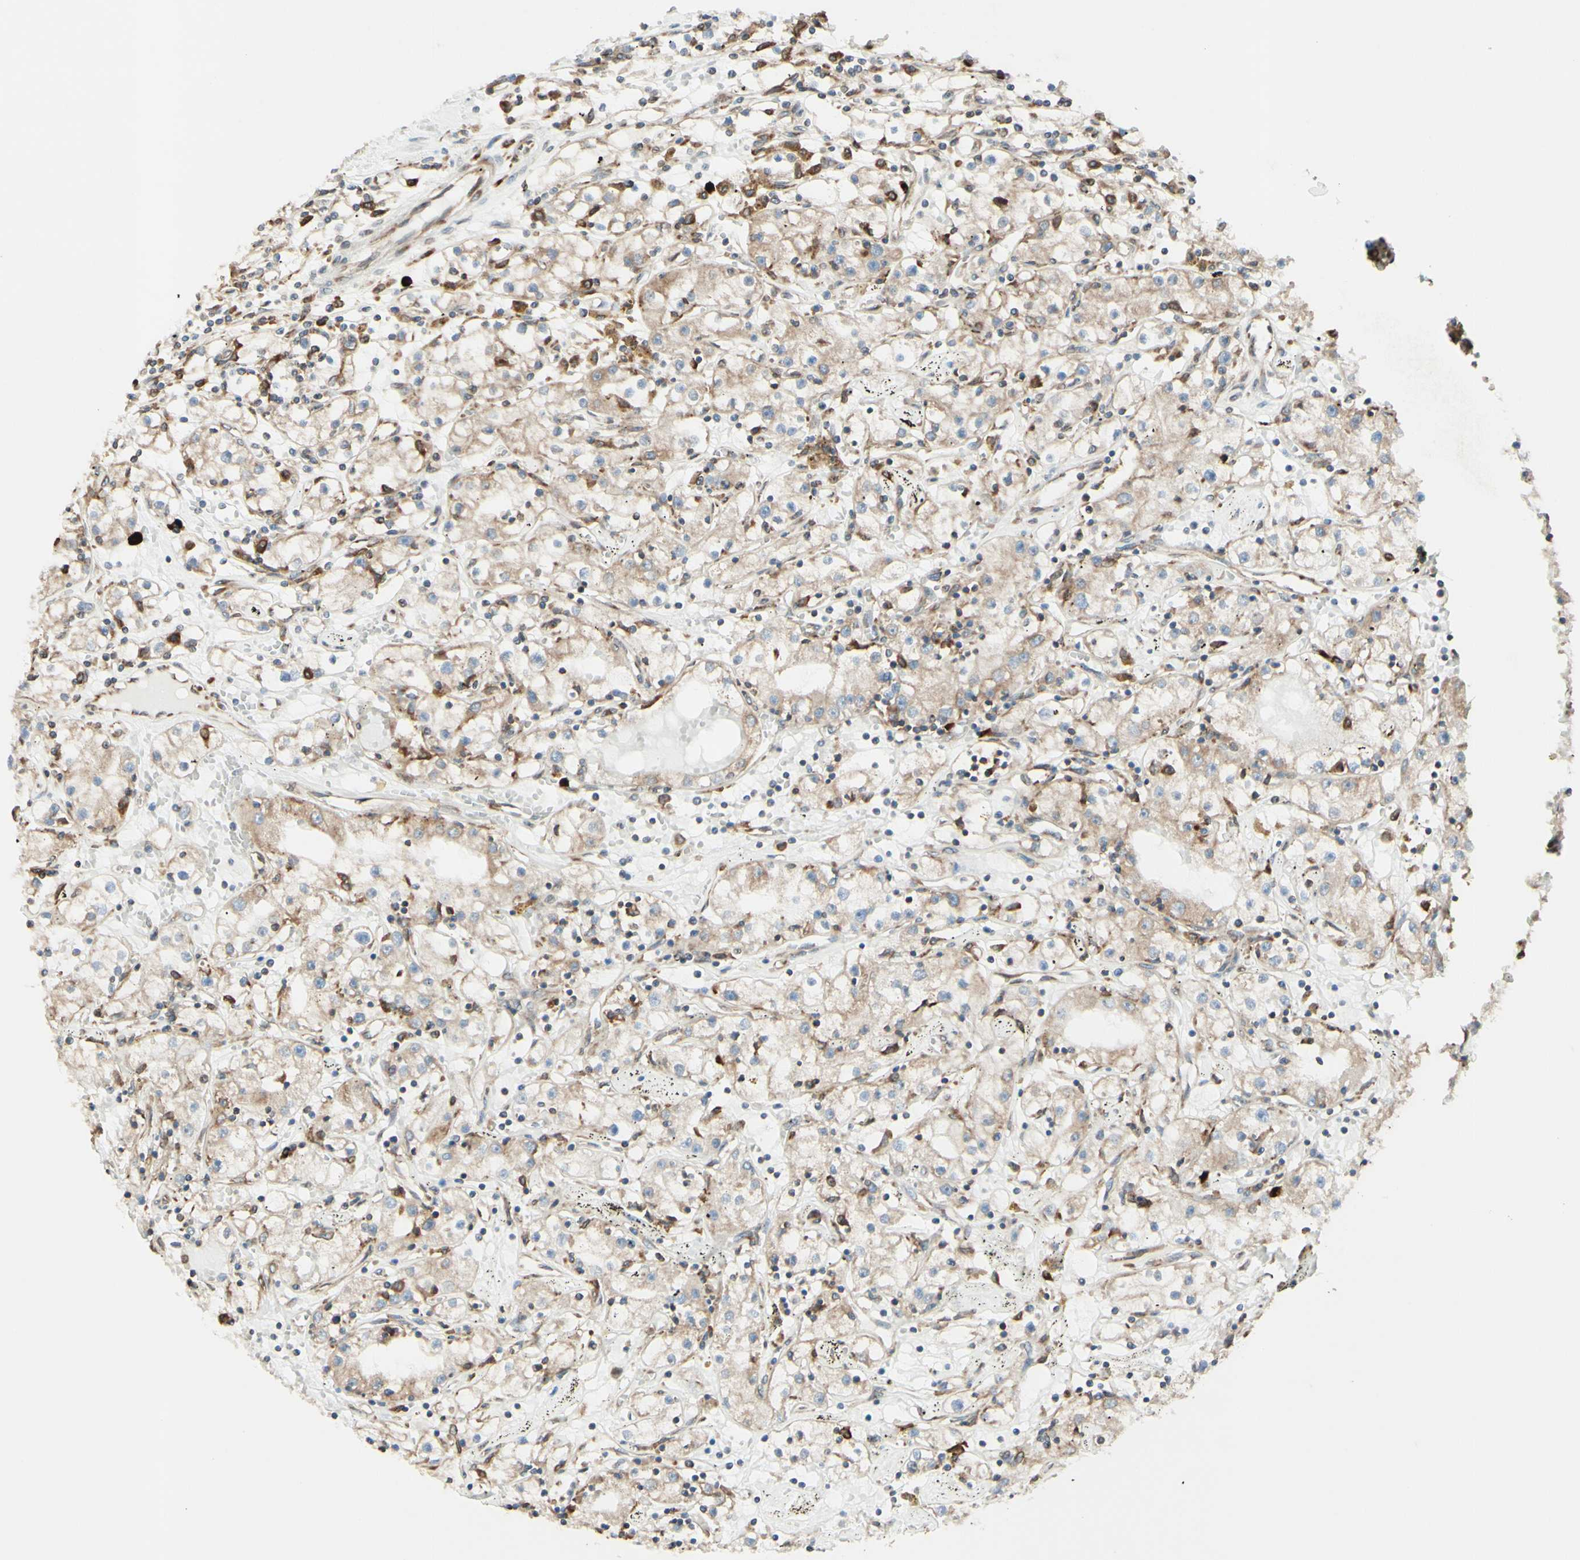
{"staining": {"intensity": "weak", "quantity": ">75%", "location": "cytoplasmic/membranous"}, "tissue": "renal cancer", "cell_type": "Tumor cells", "image_type": "cancer", "snomed": [{"axis": "morphology", "description": "Adenocarcinoma, NOS"}, {"axis": "topography", "description": "Kidney"}], "caption": "Renal cancer (adenocarcinoma) stained with a brown dye exhibits weak cytoplasmic/membranous positive expression in approximately >75% of tumor cells.", "gene": "DNAJB11", "patient": {"sex": "male", "age": 56}}